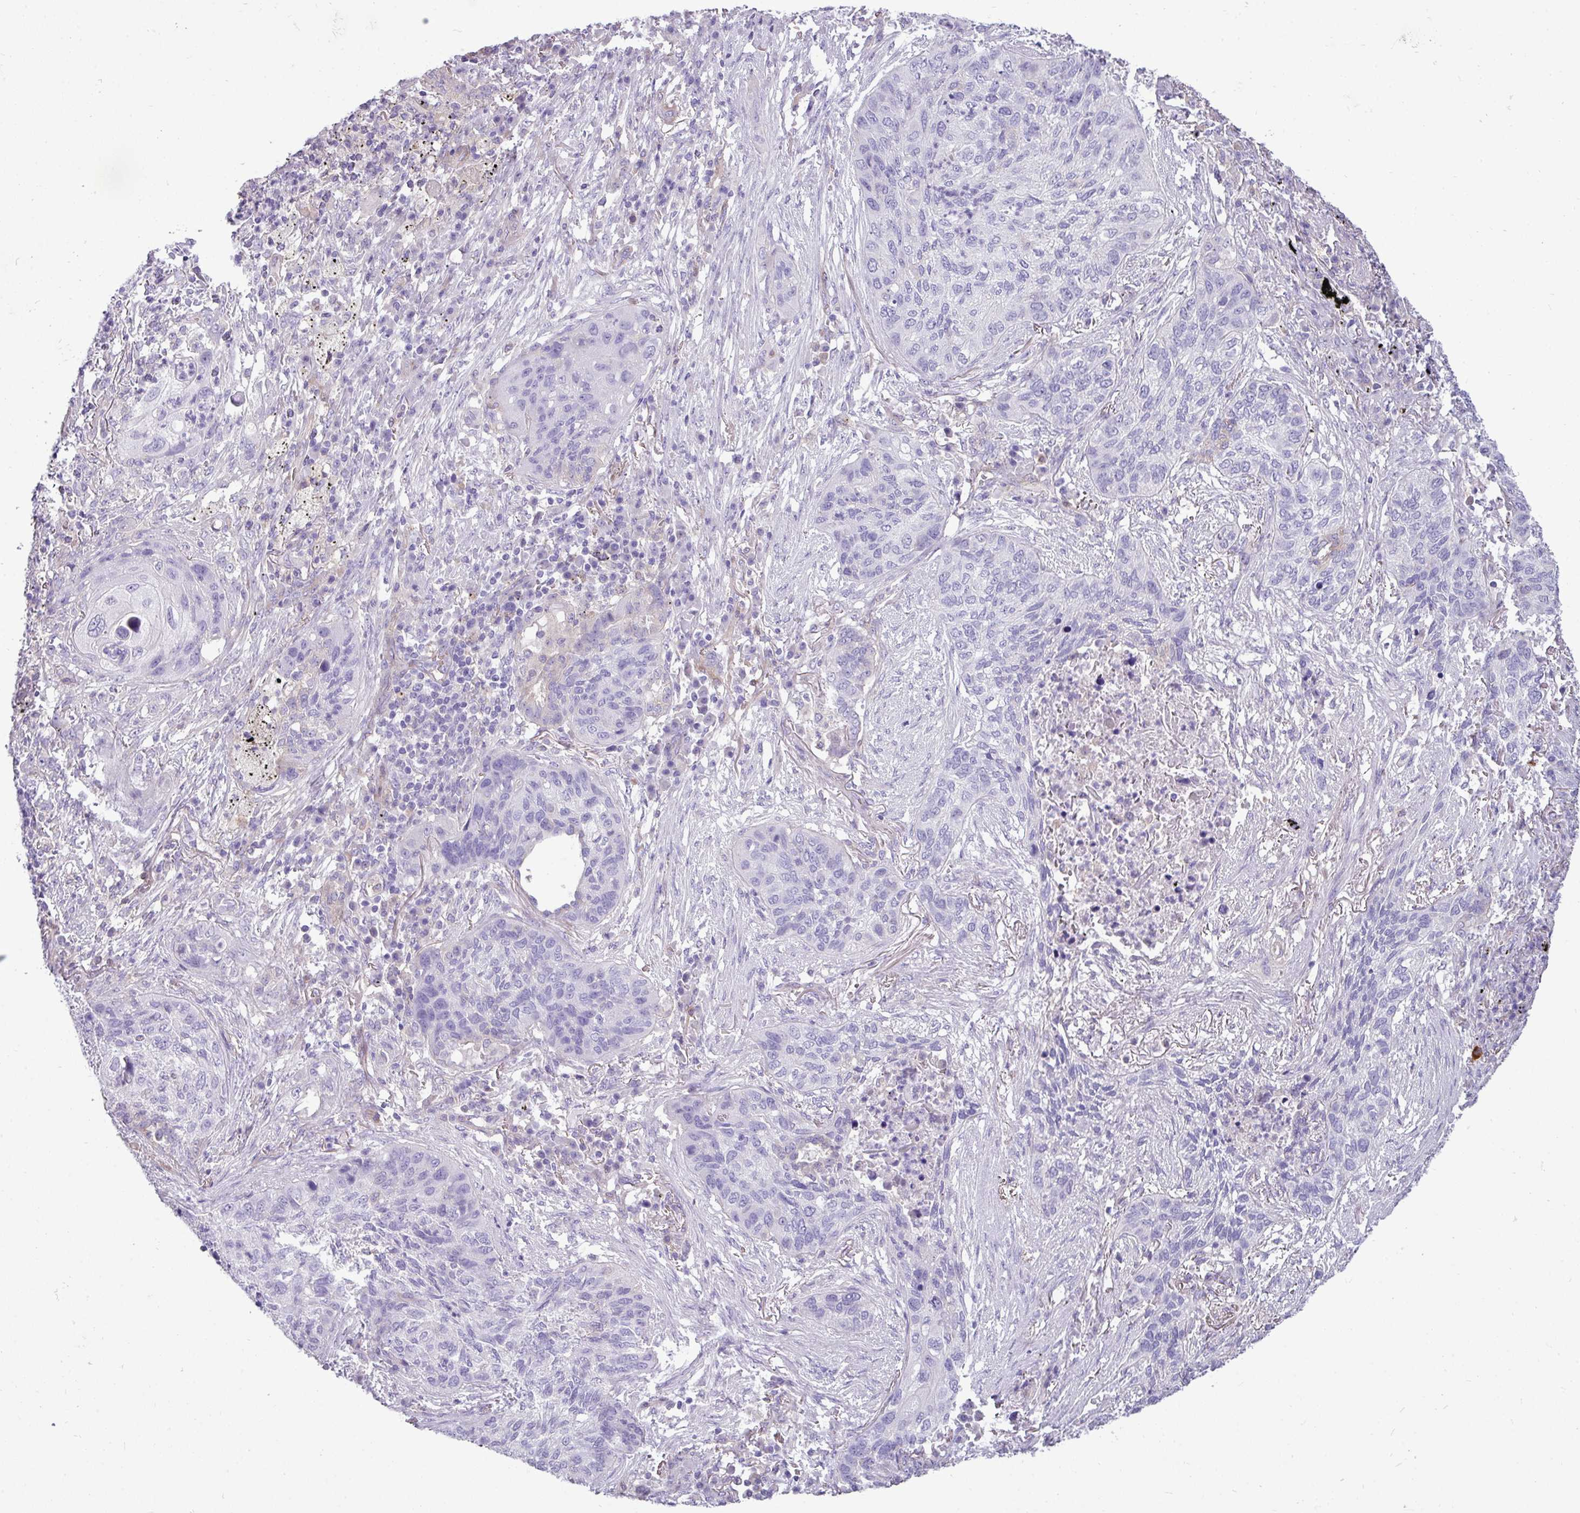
{"staining": {"intensity": "negative", "quantity": "none", "location": "none"}, "tissue": "lung cancer", "cell_type": "Tumor cells", "image_type": "cancer", "snomed": [{"axis": "morphology", "description": "Squamous cell carcinoma, NOS"}, {"axis": "topography", "description": "Lung"}], "caption": "Tumor cells show no significant staining in lung squamous cell carcinoma. The staining was performed using DAB to visualize the protein expression in brown, while the nuclei were stained in blue with hematoxylin (Magnification: 20x).", "gene": "KIRREL3", "patient": {"sex": "female", "age": 63}}